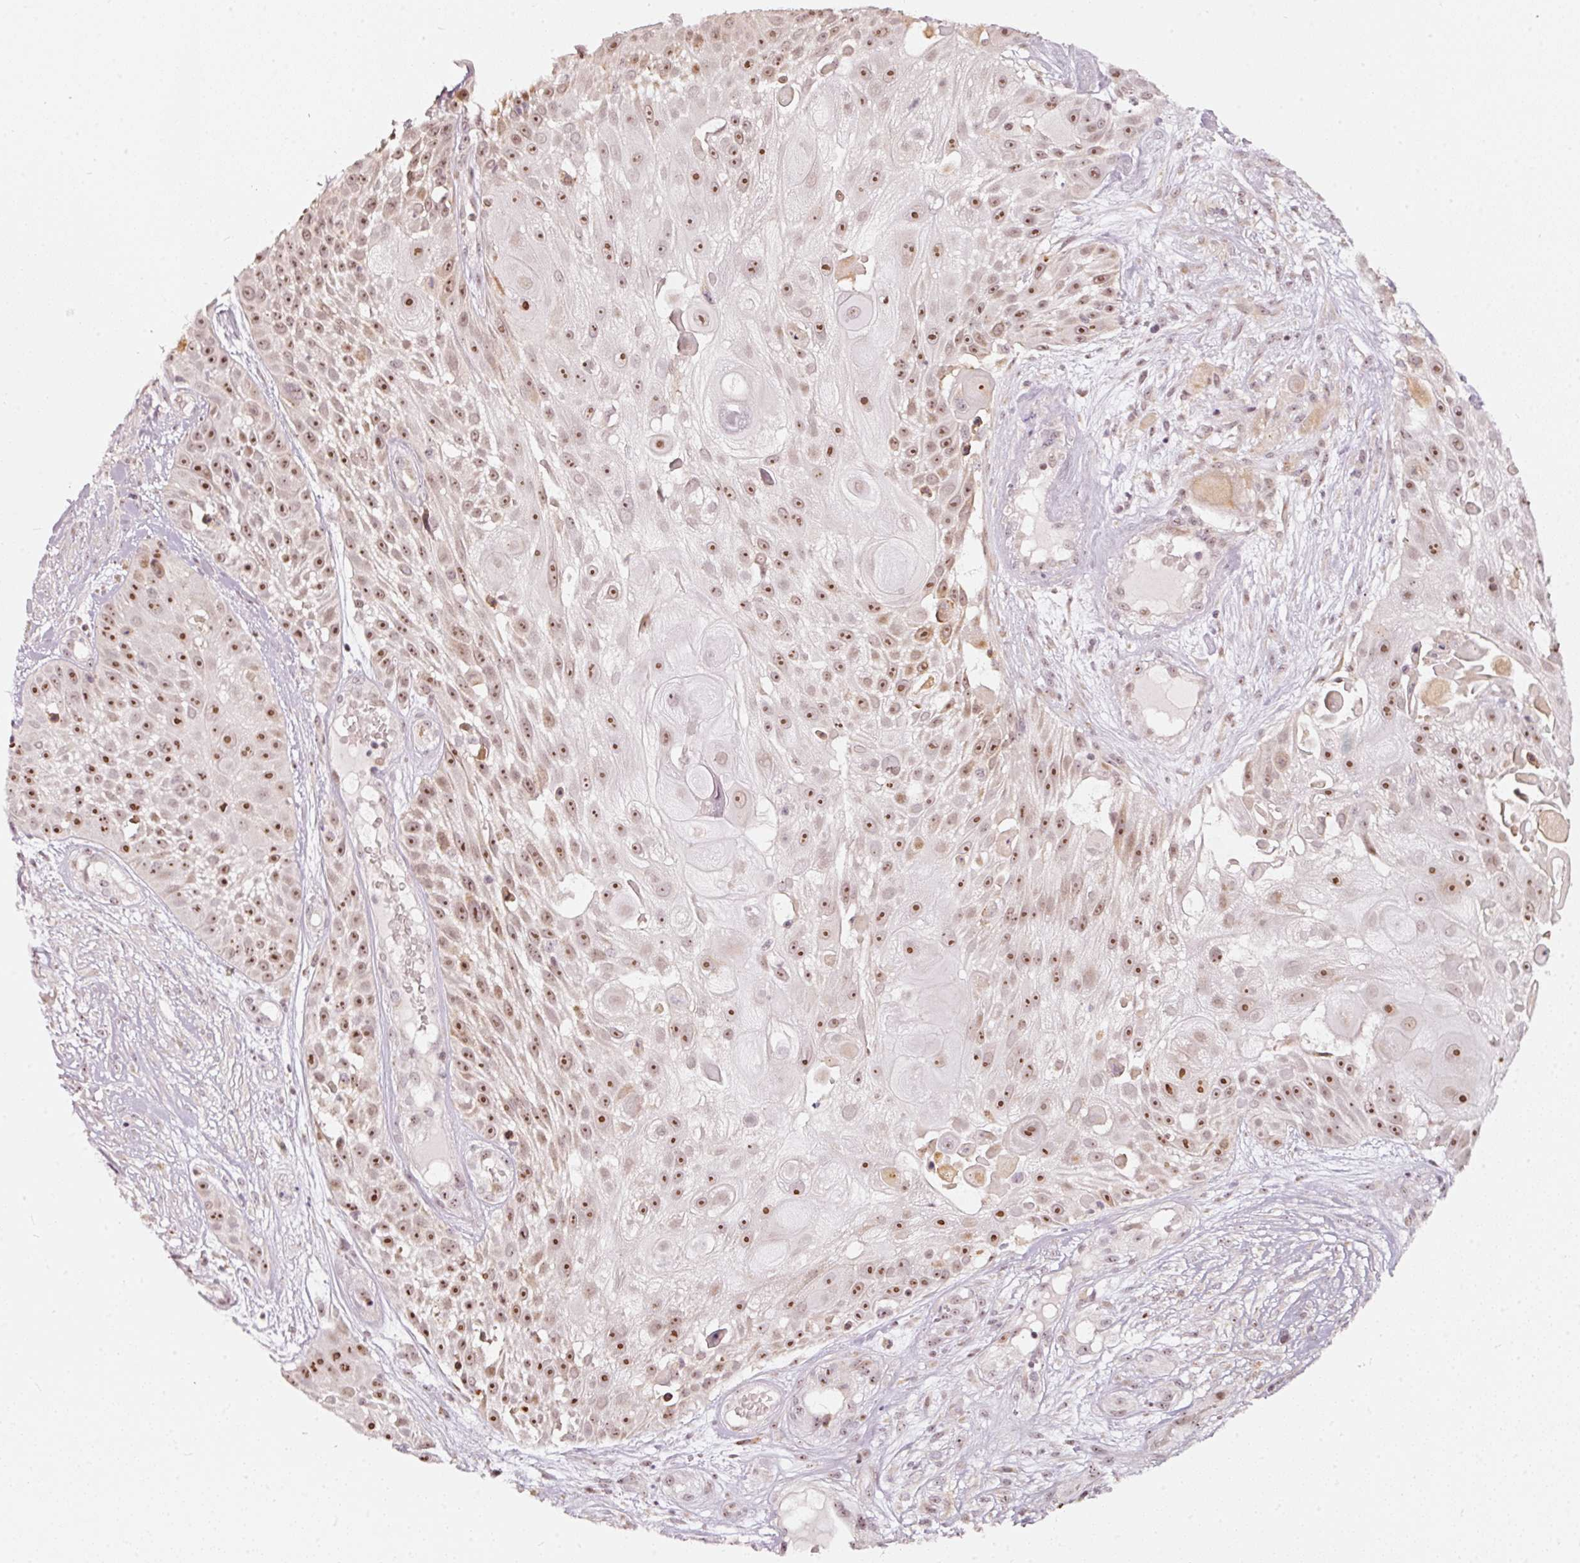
{"staining": {"intensity": "moderate", "quantity": ">75%", "location": "nuclear"}, "tissue": "skin cancer", "cell_type": "Tumor cells", "image_type": "cancer", "snomed": [{"axis": "morphology", "description": "Squamous cell carcinoma, NOS"}, {"axis": "topography", "description": "Skin"}], "caption": "Tumor cells show medium levels of moderate nuclear expression in about >75% of cells in human skin squamous cell carcinoma.", "gene": "MXRA8", "patient": {"sex": "female", "age": 86}}